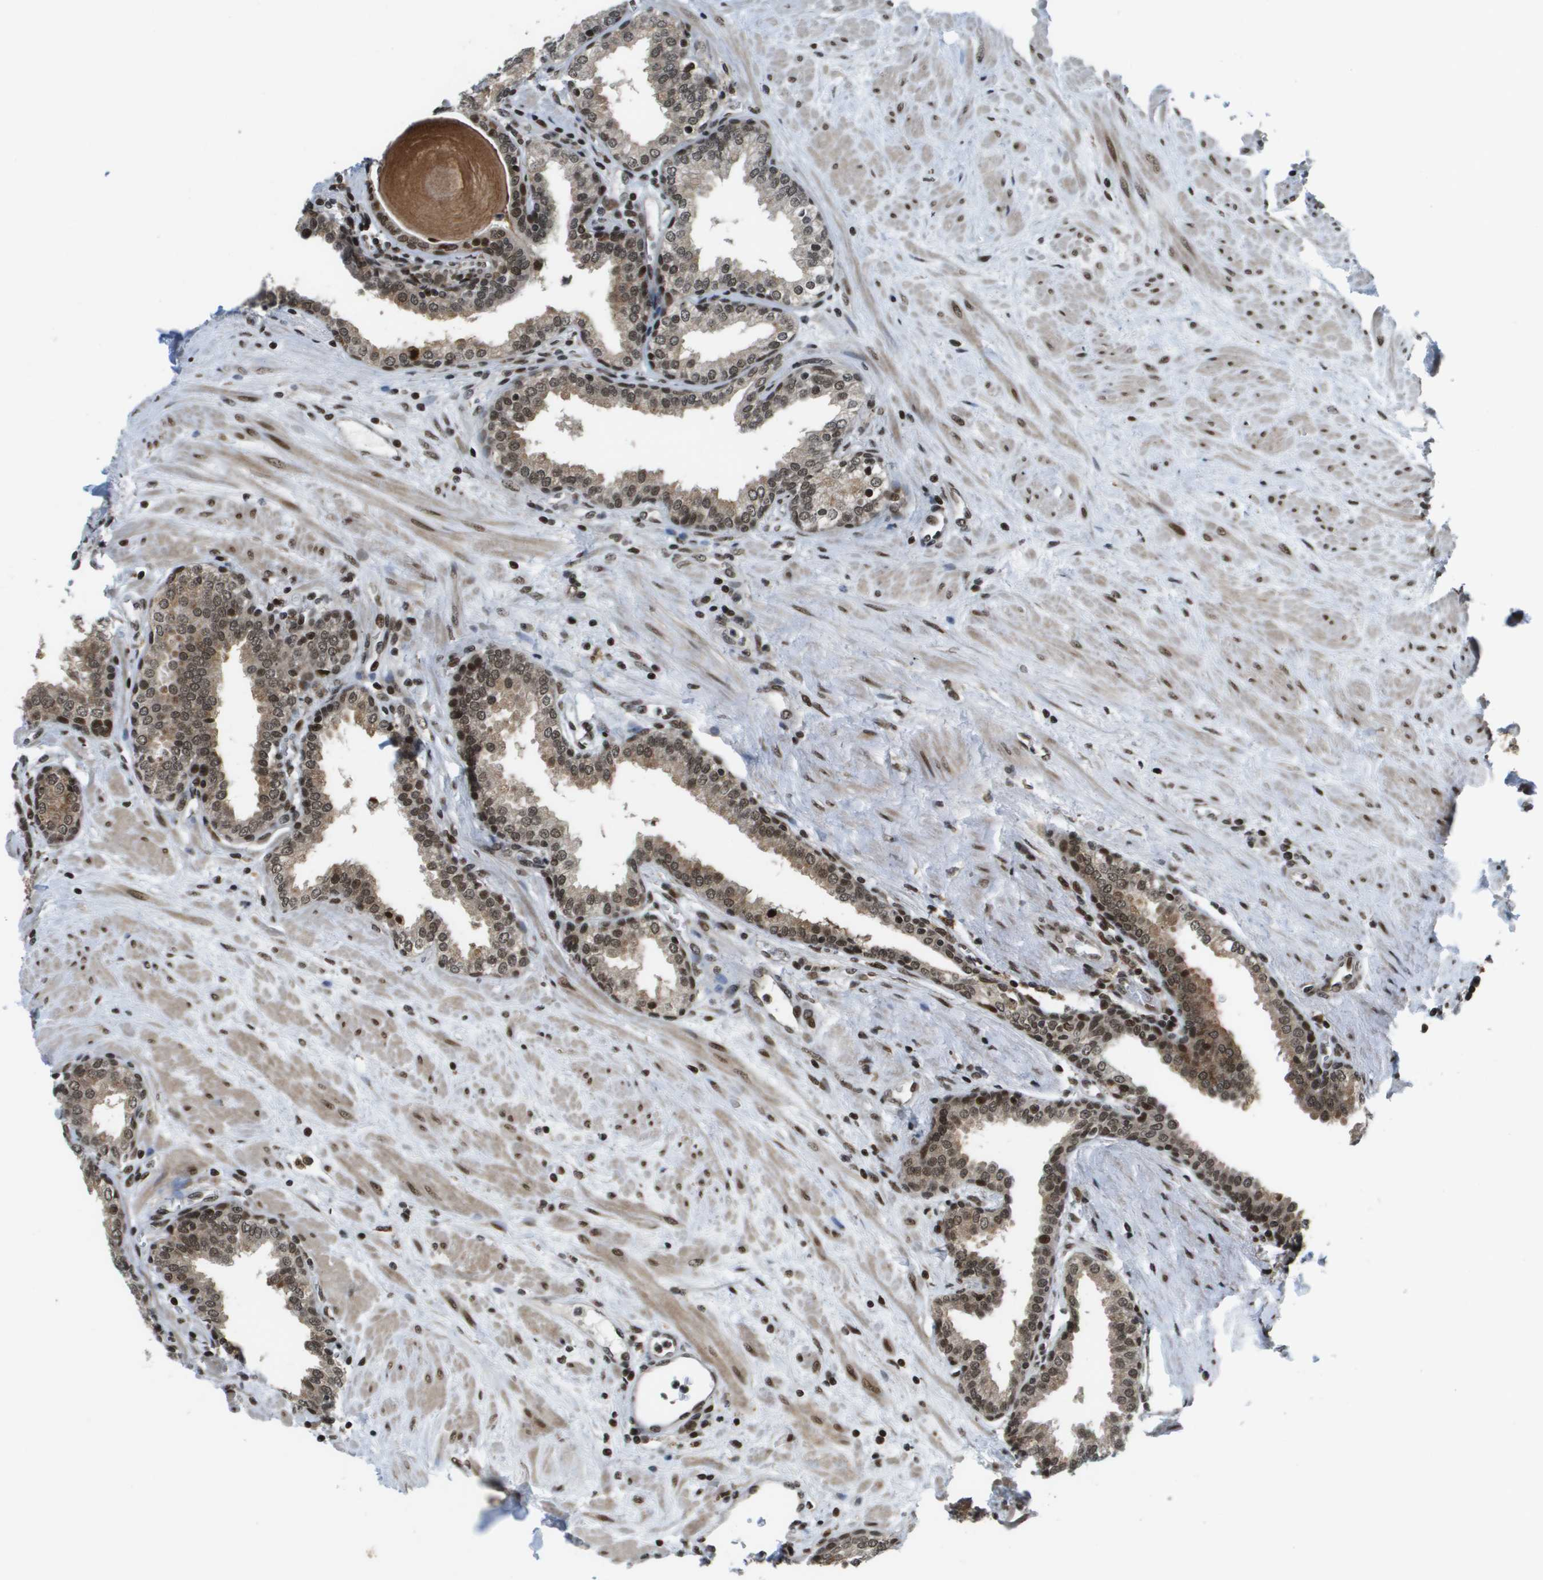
{"staining": {"intensity": "moderate", "quantity": ">75%", "location": "cytoplasmic/membranous,nuclear"}, "tissue": "prostate", "cell_type": "Glandular cells", "image_type": "normal", "snomed": [{"axis": "morphology", "description": "Normal tissue, NOS"}, {"axis": "topography", "description": "Prostate"}], "caption": "Glandular cells display moderate cytoplasmic/membranous,nuclear expression in about >75% of cells in normal prostate.", "gene": "RECQL4", "patient": {"sex": "male", "age": 51}}